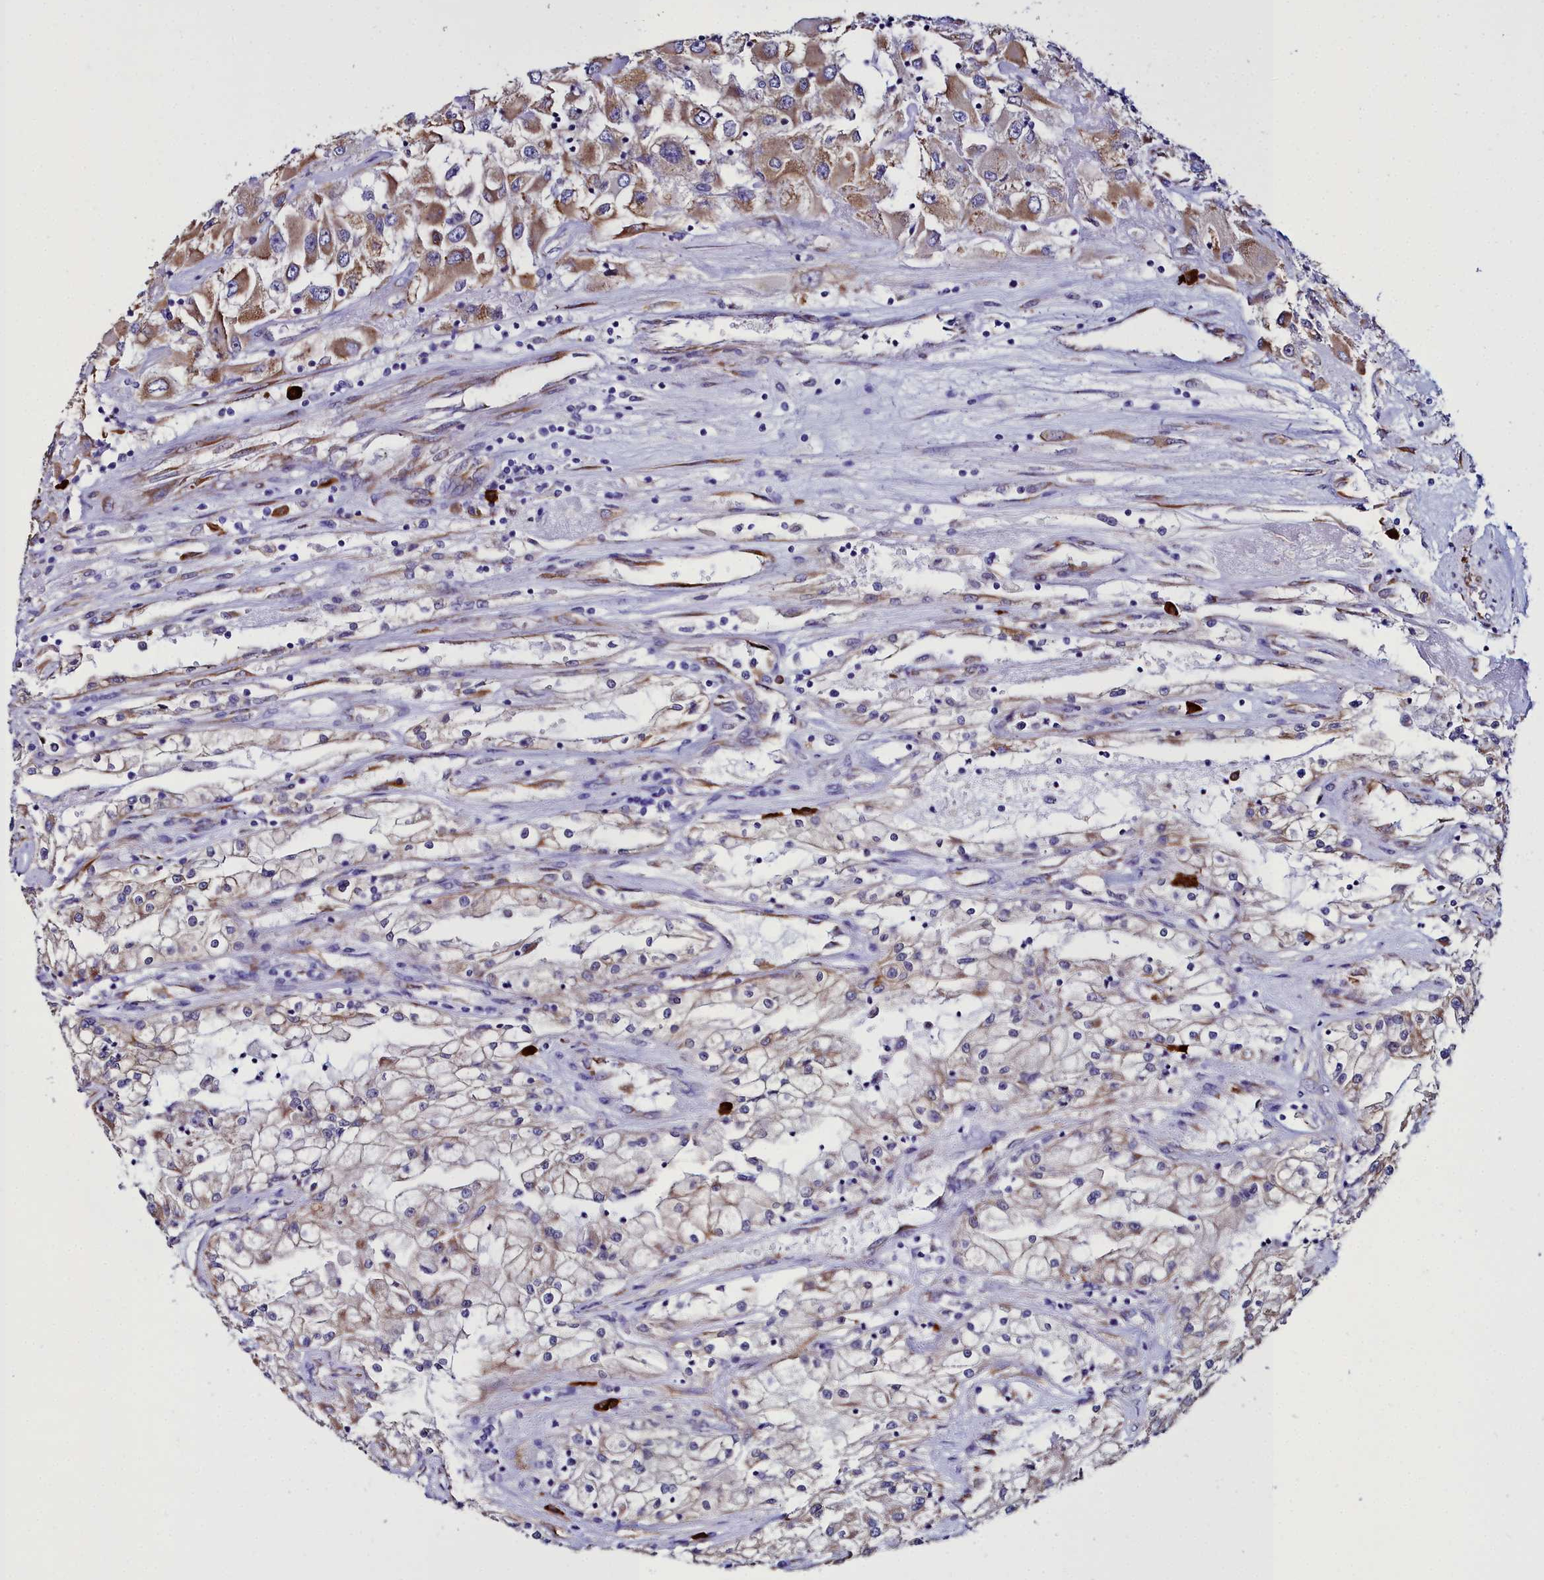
{"staining": {"intensity": "moderate", "quantity": "25%-75%", "location": "cytoplasmic/membranous"}, "tissue": "renal cancer", "cell_type": "Tumor cells", "image_type": "cancer", "snomed": [{"axis": "morphology", "description": "Adenocarcinoma, NOS"}, {"axis": "topography", "description": "Kidney"}], "caption": "Immunohistochemistry (IHC) (DAB (3,3'-diaminobenzidine)) staining of human renal cancer reveals moderate cytoplasmic/membranous protein positivity in about 25%-75% of tumor cells. (DAB (3,3'-diaminobenzidine) IHC, brown staining for protein, blue staining for nuclei).", "gene": "TXNDC5", "patient": {"sex": "female", "age": 52}}